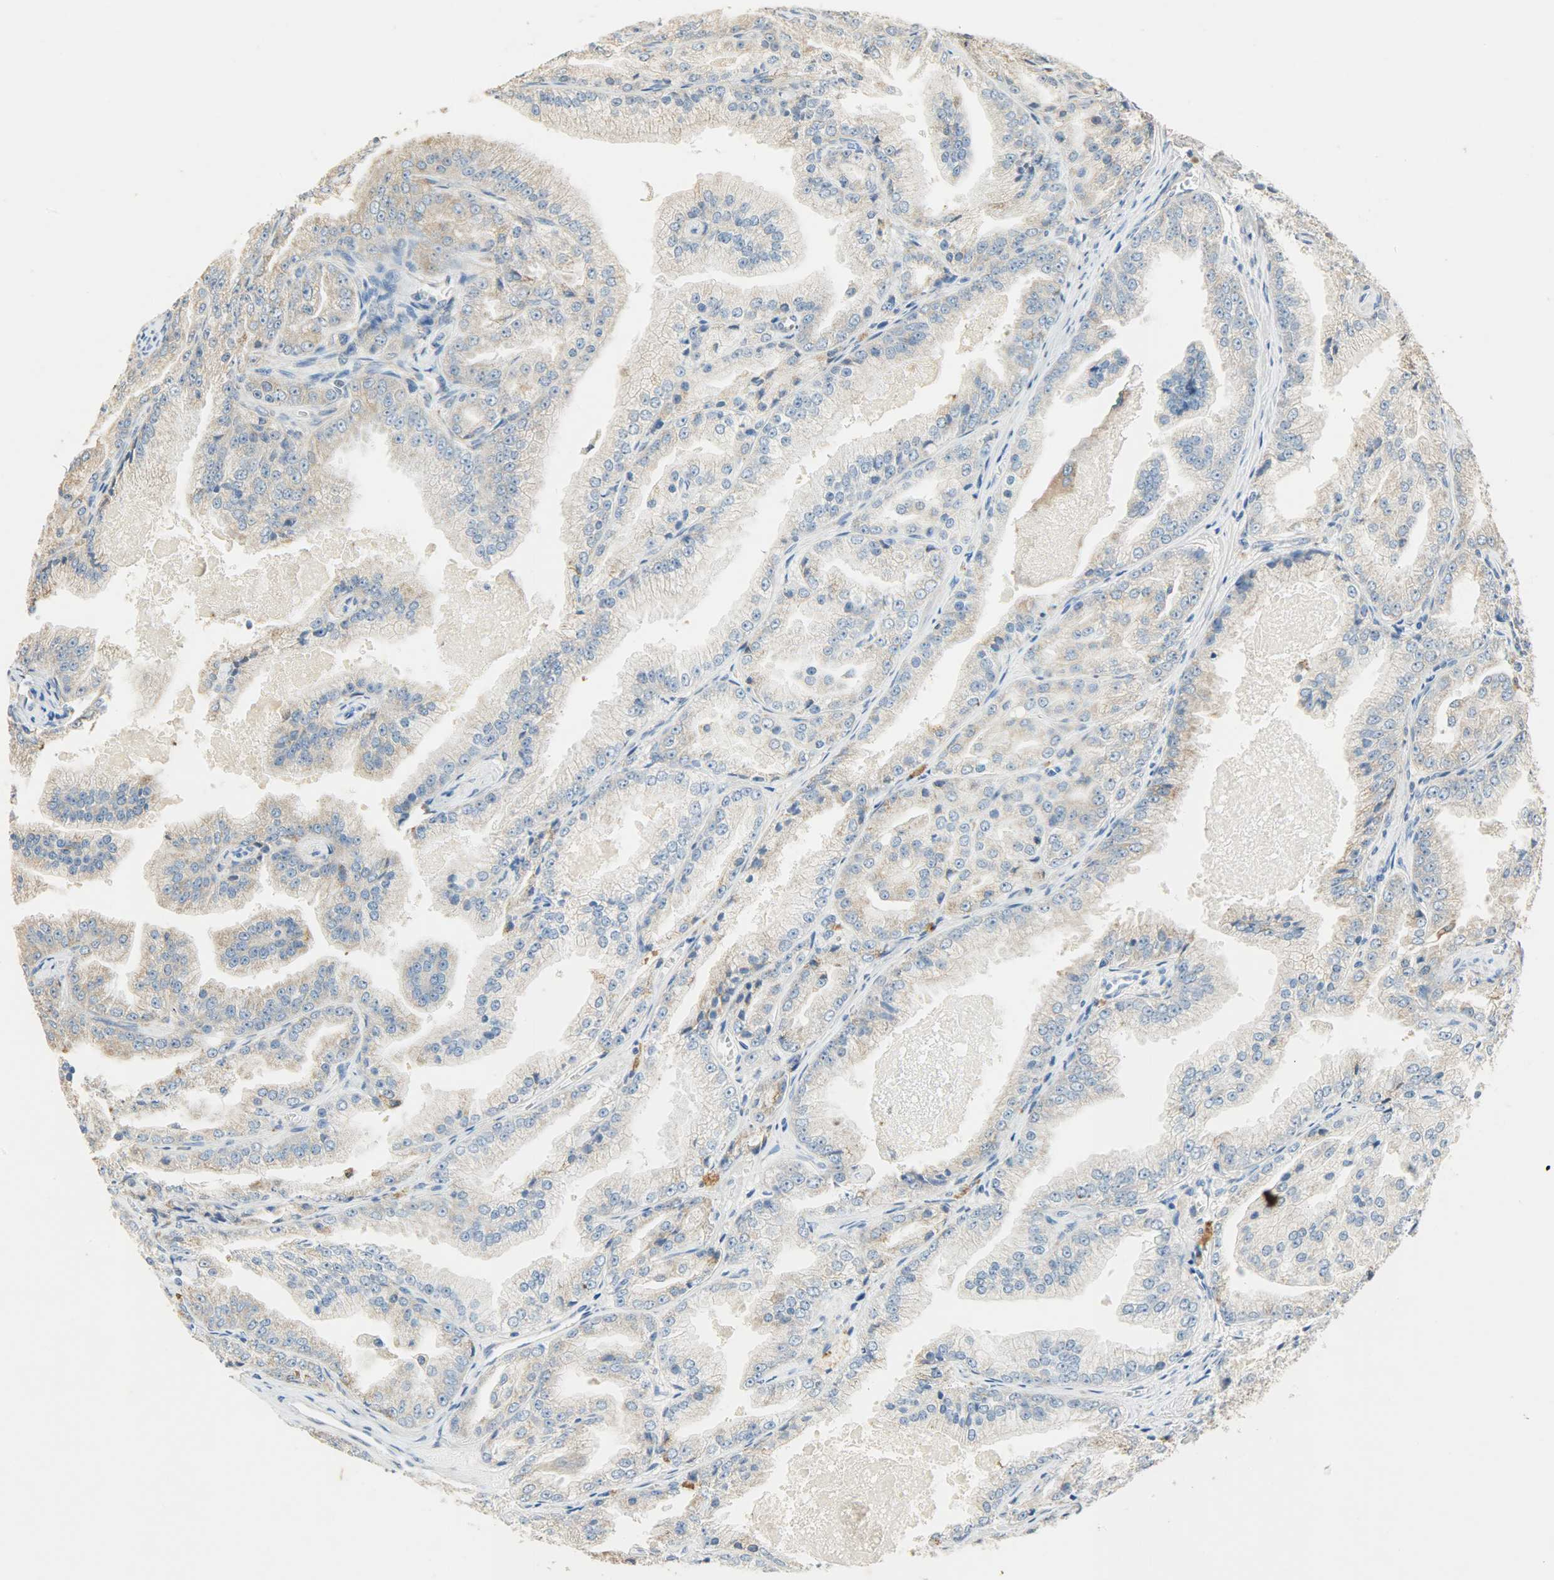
{"staining": {"intensity": "weak", "quantity": "25%-75%", "location": "cytoplasmic/membranous"}, "tissue": "prostate cancer", "cell_type": "Tumor cells", "image_type": "cancer", "snomed": [{"axis": "morphology", "description": "Adenocarcinoma, High grade"}, {"axis": "topography", "description": "Prostate"}], "caption": "The immunohistochemical stain shows weak cytoplasmic/membranous positivity in tumor cells of prostate adenocarcinoma (high-grade) tissue. (DAB (3,3'-diaminobenzidine) = brown stain, brightfield microscopy at high magnification).", "gene": "HSPA5", "patient": {"sex": "male", "age": 61}}